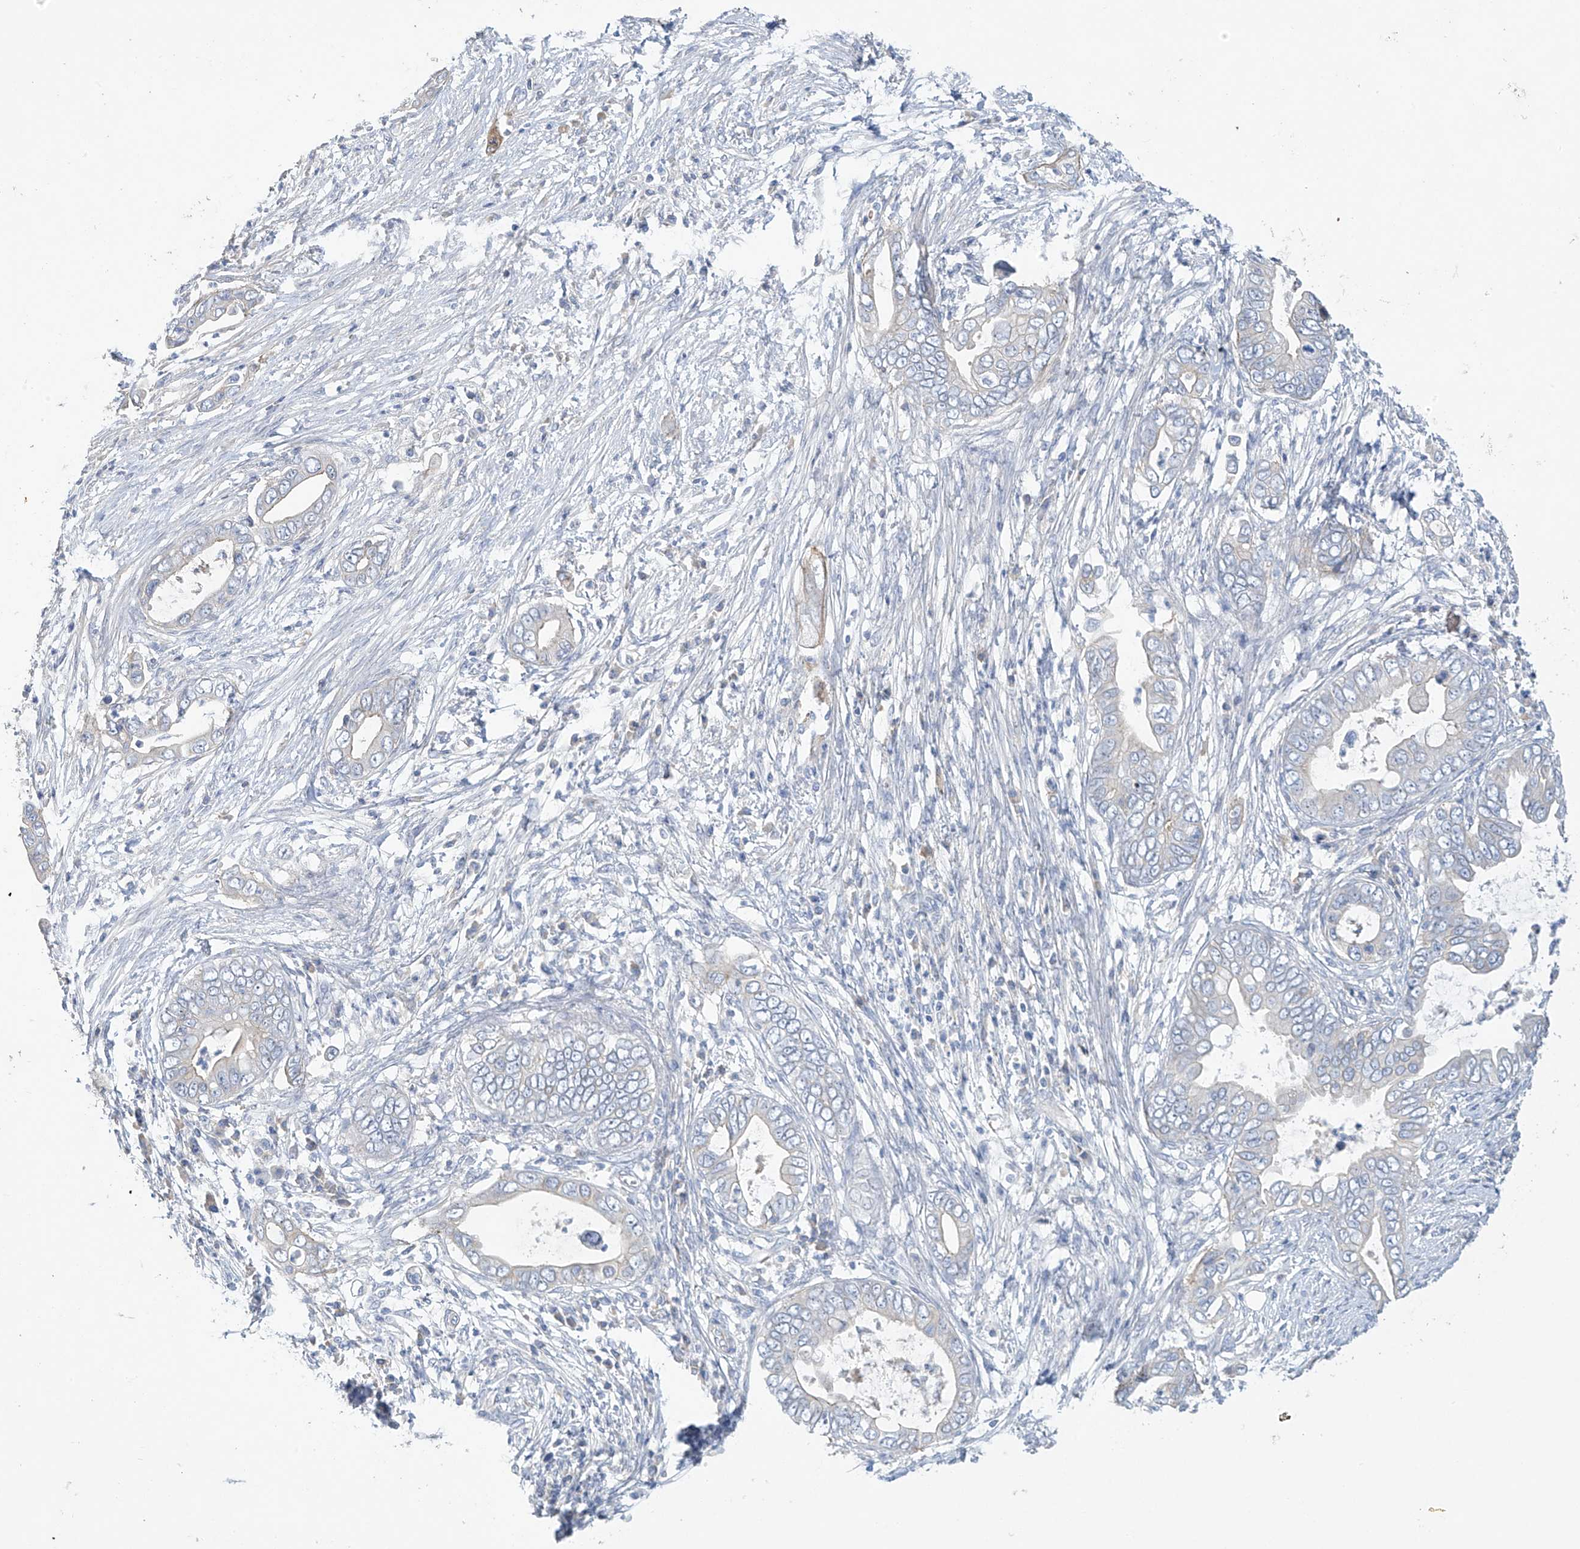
{"staining": {"intensity": "negative", "quantity": "none", "location": "none"}, "tissue": "pancreatic cancer", "cell_type": "Tumor cells", "image_type": "cancer", "snomed": [{"axis": "morphology", "description": "Adenocarcinoma, NOS"}, {"axis": "topography", "description": "Pancreas"}], "caption": "Immunohistochemical staining of human adenocarcinoma (pancreatic) displays no significant staining in tumor cells.", "gene": "PRSS12", "patient": {"sex": "male", "age": 75}}